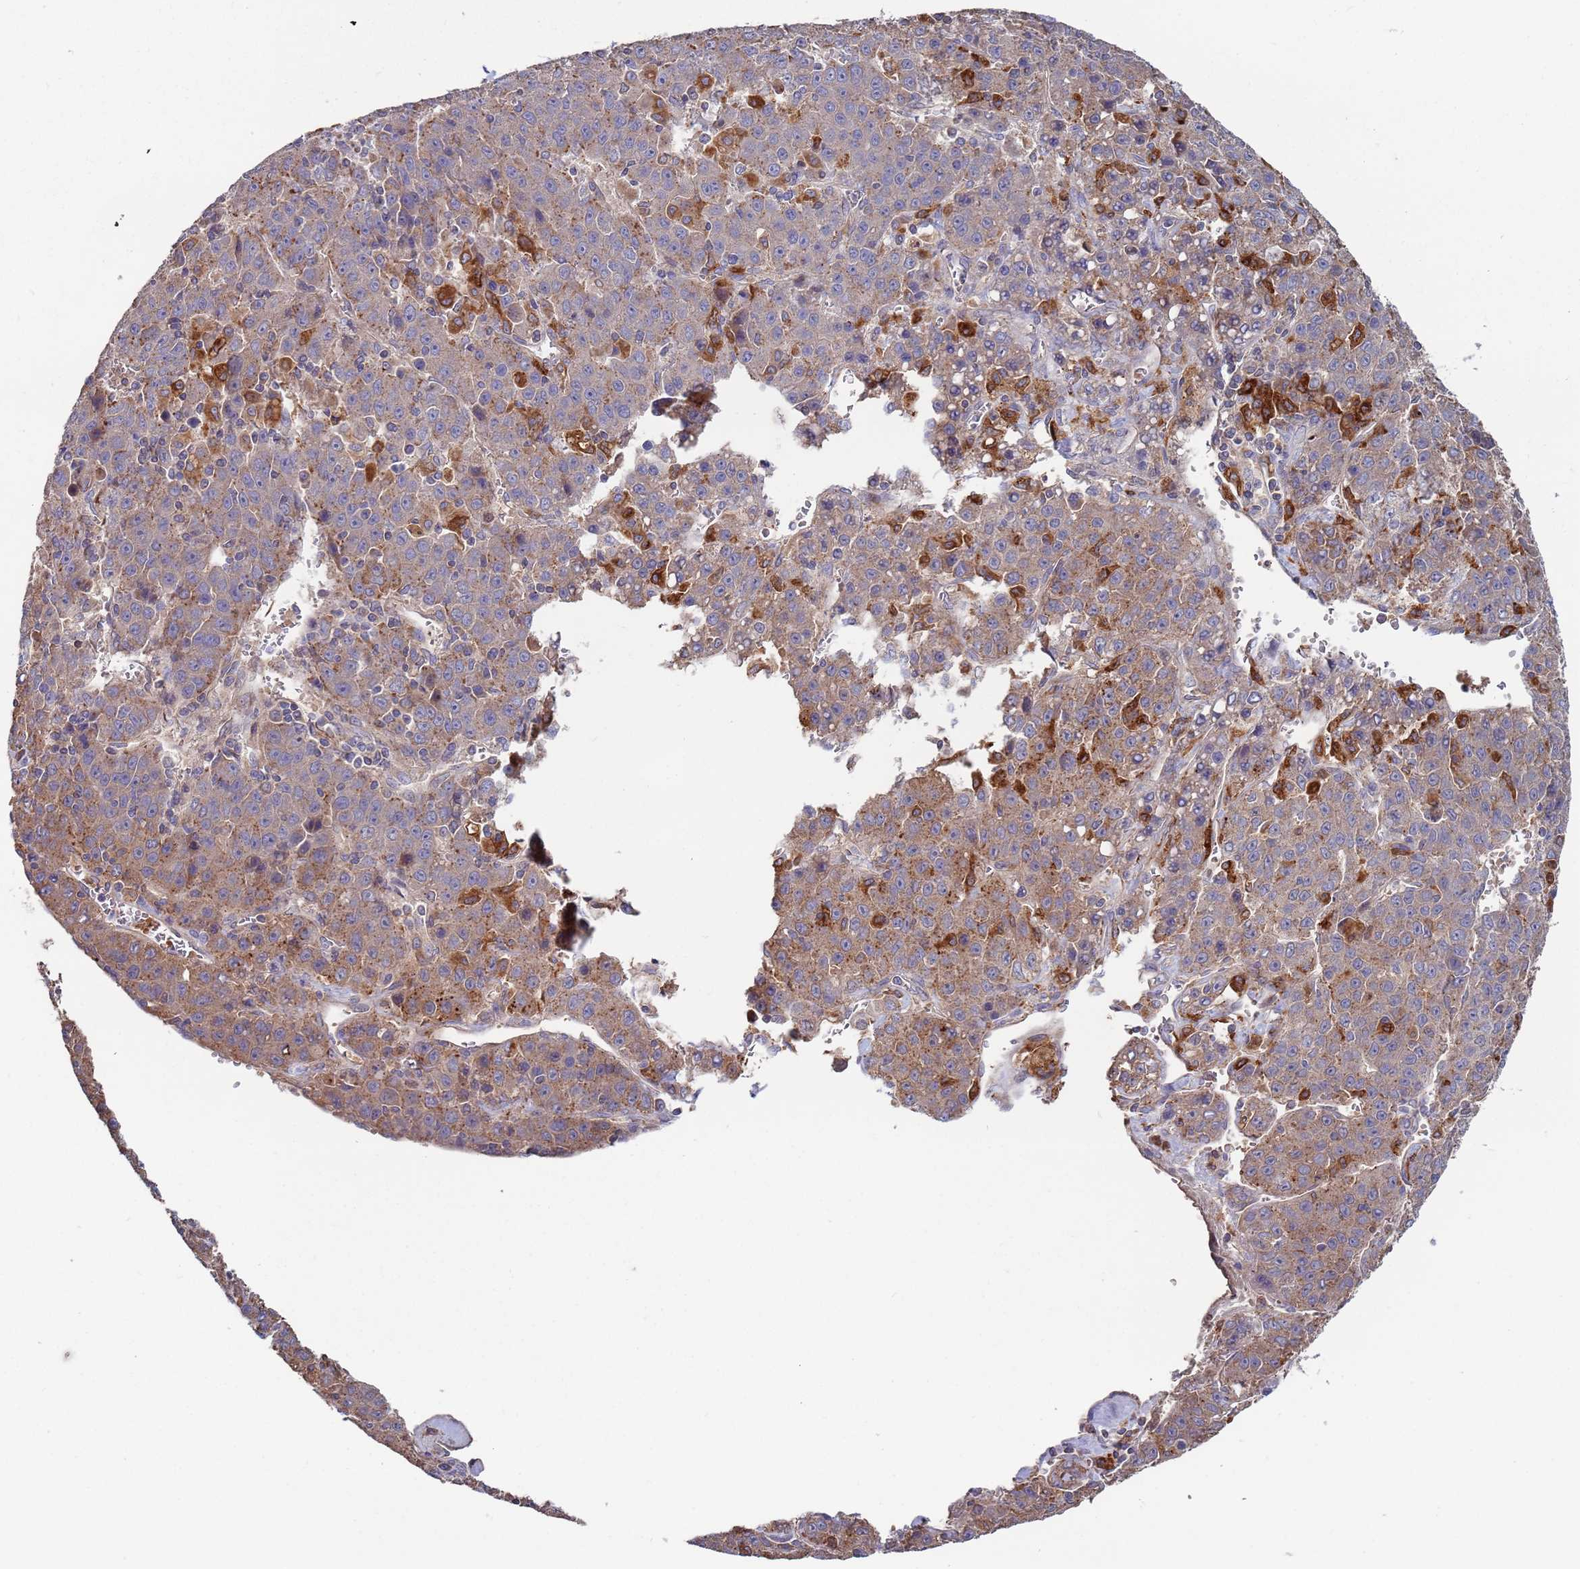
{"staining": {"intensity": "moderate", "quantity": ">75%", "location": "cytoplasmic/membranous"}, "tissue": "liver cancer", "cell_type": "Tumor cells", "image_type": "cancer", "snomed": [{"axis": "morphology", "description": "Carcinoma, Hepatocellular, NOS"}, {"axis": "topography", "description": "Liver"}], "caption": "Protein expression analysis of liver cancer displays moderate cytoplasmic/membranous positivity in about >75% of tumor cells. The protein is stained brown, and the nuclei are stained in blue (DAB (3,3'-diaminobenzidine) IHC with brightfield microscopy, high magnification).", "gene": "MALRD1", "patient": {"sex": "female", "age": 53}}